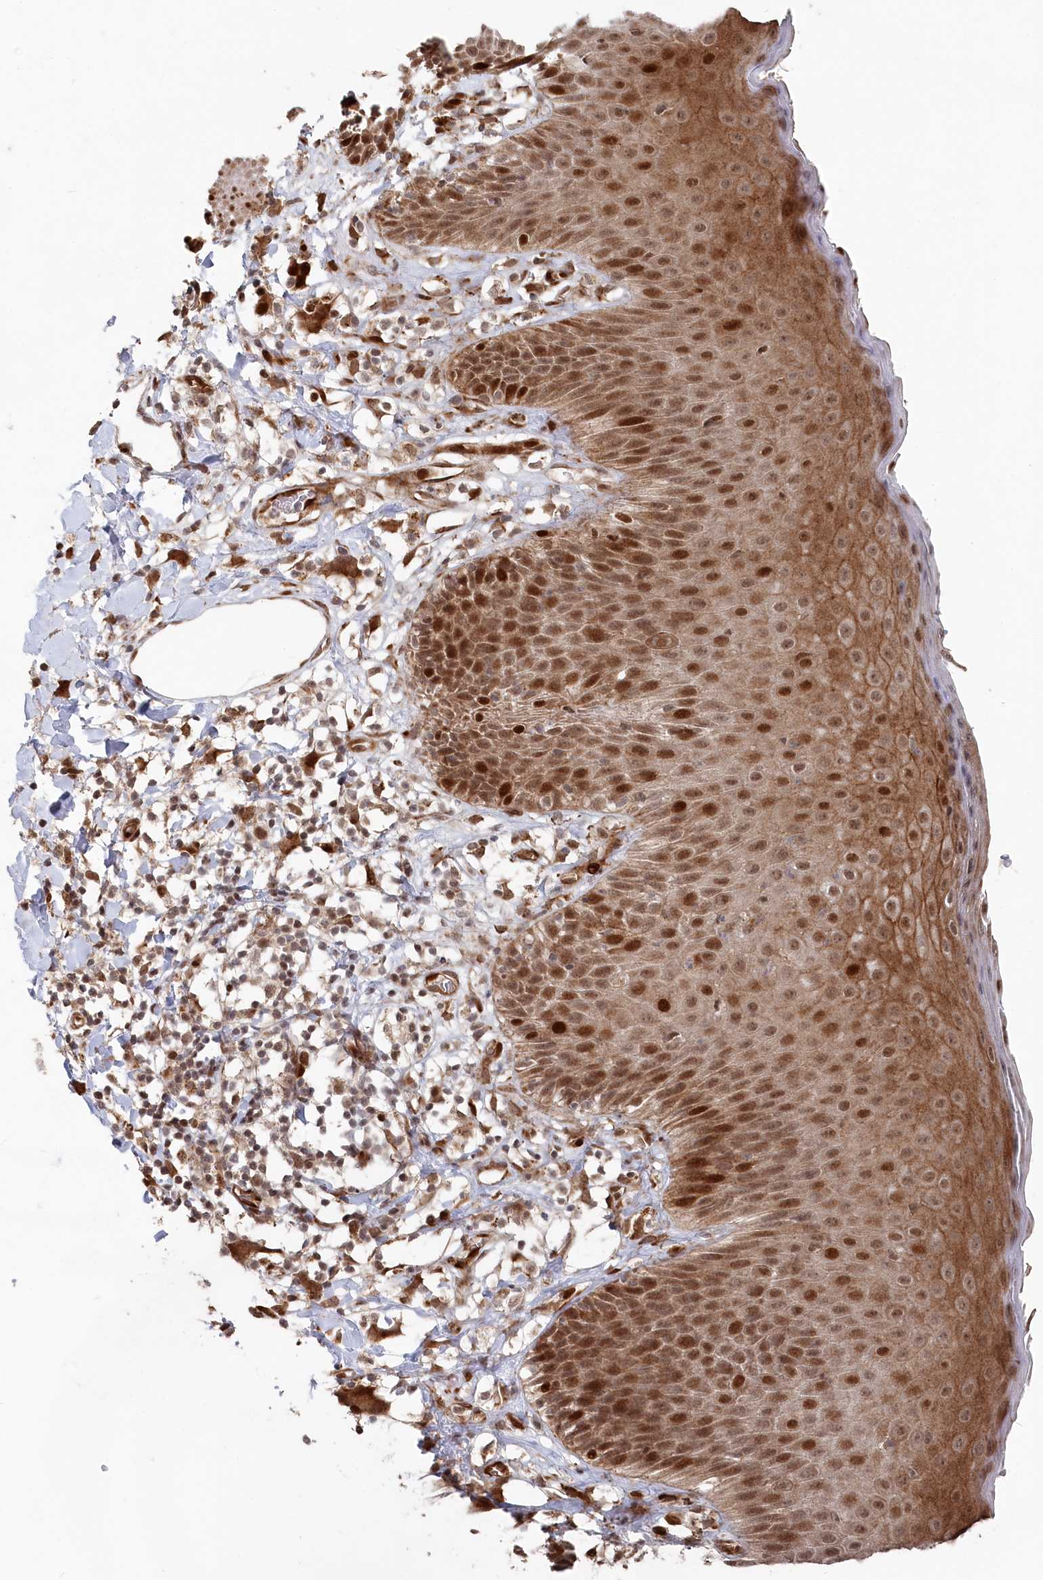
{"staining": {"intensity": "strong", "quantity": "25%-75%", "location": "cytoplasmic/membranous,nuclear"}, "tissue": "skin", "cell_type": "Epidermal cells", "image_type": "normal", "snomed": [{"axis": "morphology", "description": "Normal tissue, NOS"}, {"axis": "topography", "description": "Vulva"}], "caption": "Skin stained with DAB (3,3'-diaminobenzidine) immunohistochemistry (IHC) displays high levels of strong cytoplasmic/membranous,nuclear staining in about 25%-75% of epidermal cells. (Brightfield microscopy of DAB IHC at high magnification).", "gene": "POLR3A", "patient": {"sex": "female", "age": 68}}